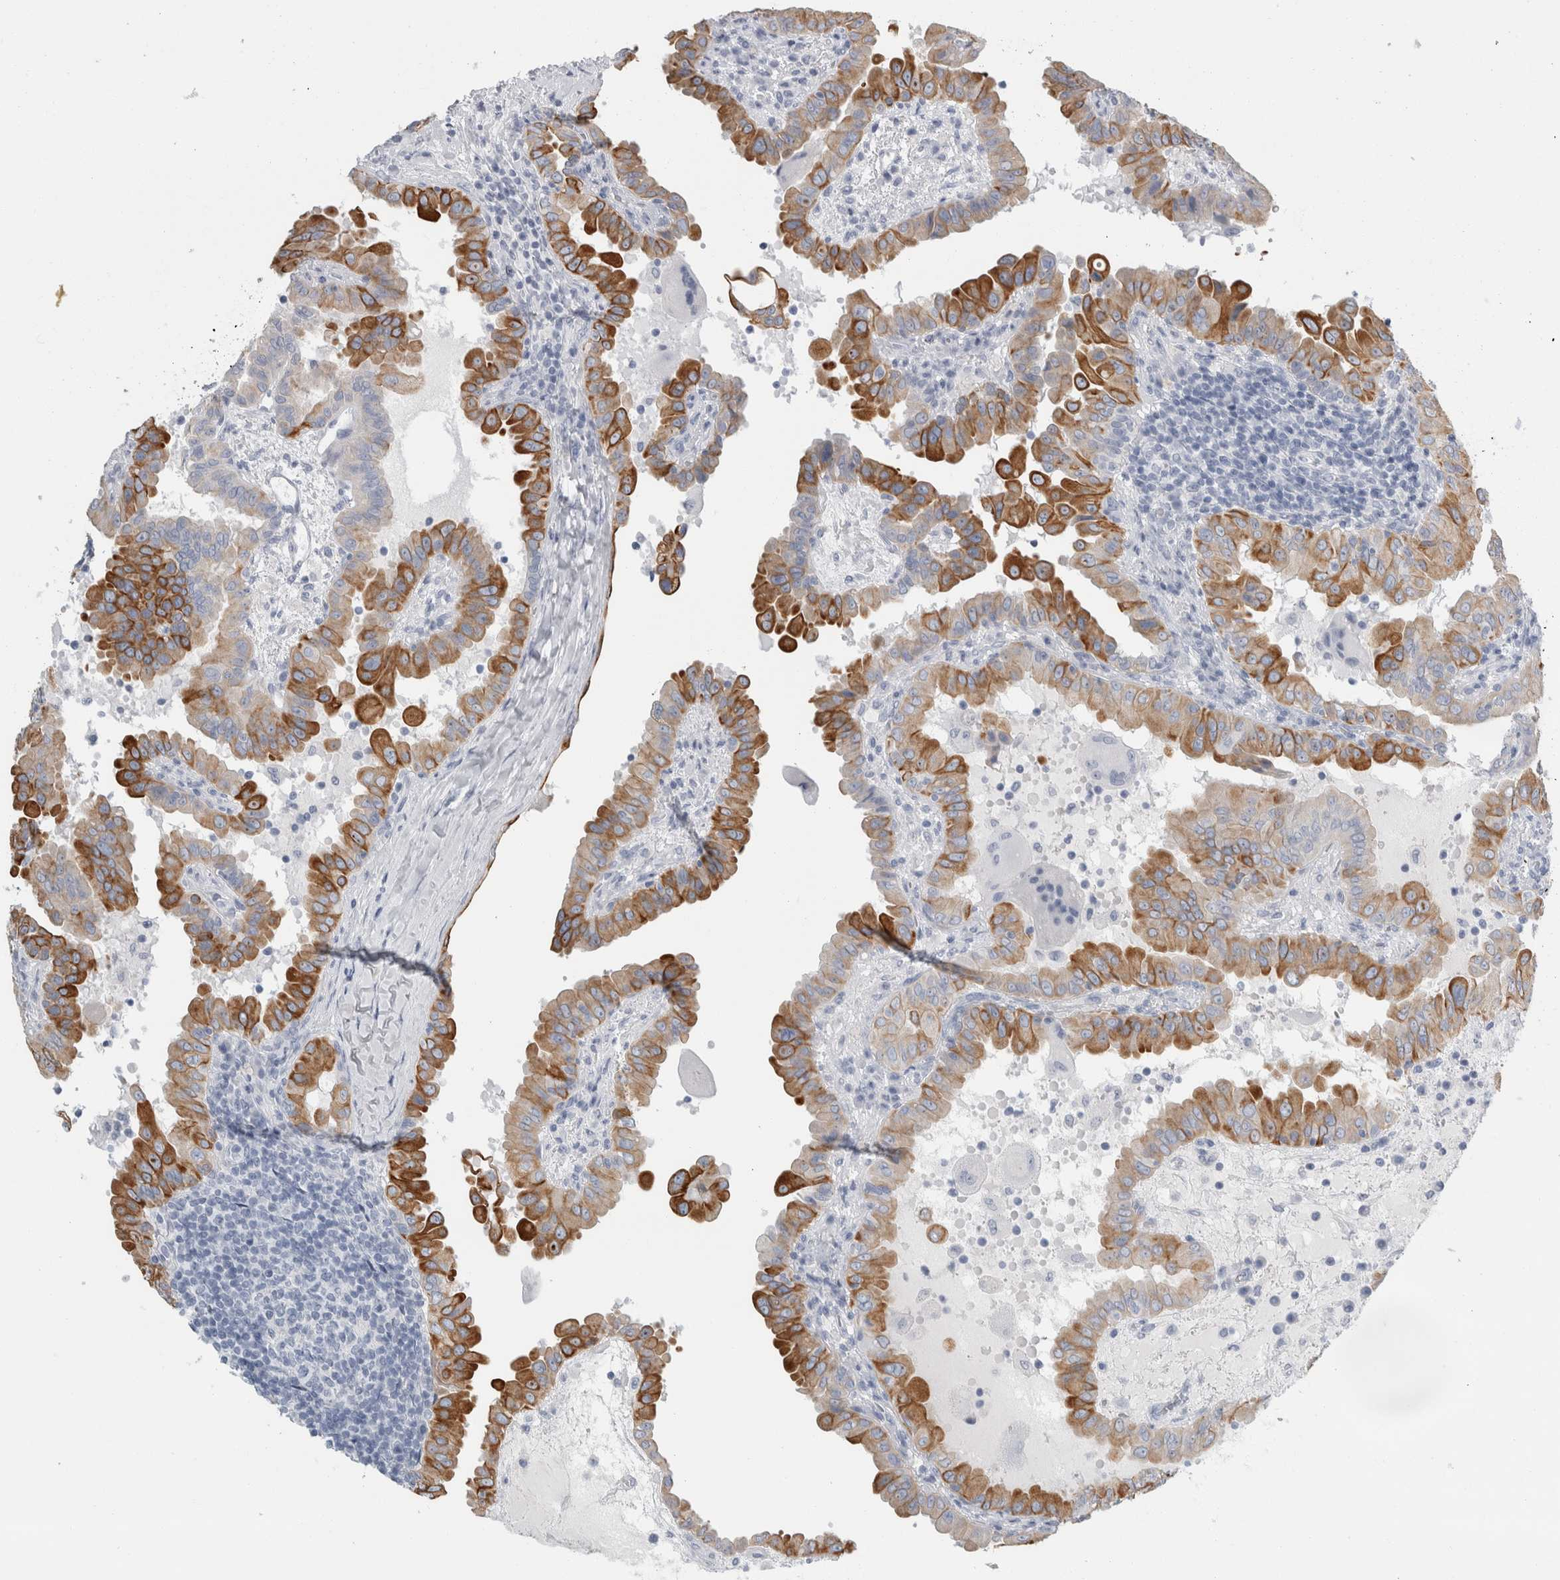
{"staining": {"intensity": "strong", "quantity": "25%-75%", "location": "cytoplasmic/membranous"}, "tissue": "thyroid cancer", "cell_type": "Tumor cells", "image_type": "cancer", "snomed": [{"axis": "morphology", "description": "Papillary adenocarcinoma, NOS"}, {"axis": "topography", "description": "Thyroid gland"}], "caption": "Immunohistochemistry (IHC) image of human thyroid papillary adenocarcinoma stained for a protein (brown), which reveals high levels of strong cytoplasmic/membranous staining in about 25%-75% of tumor cells.", "gene": "RPH3AL", "patient": {"sex": "male", "age": 33}}